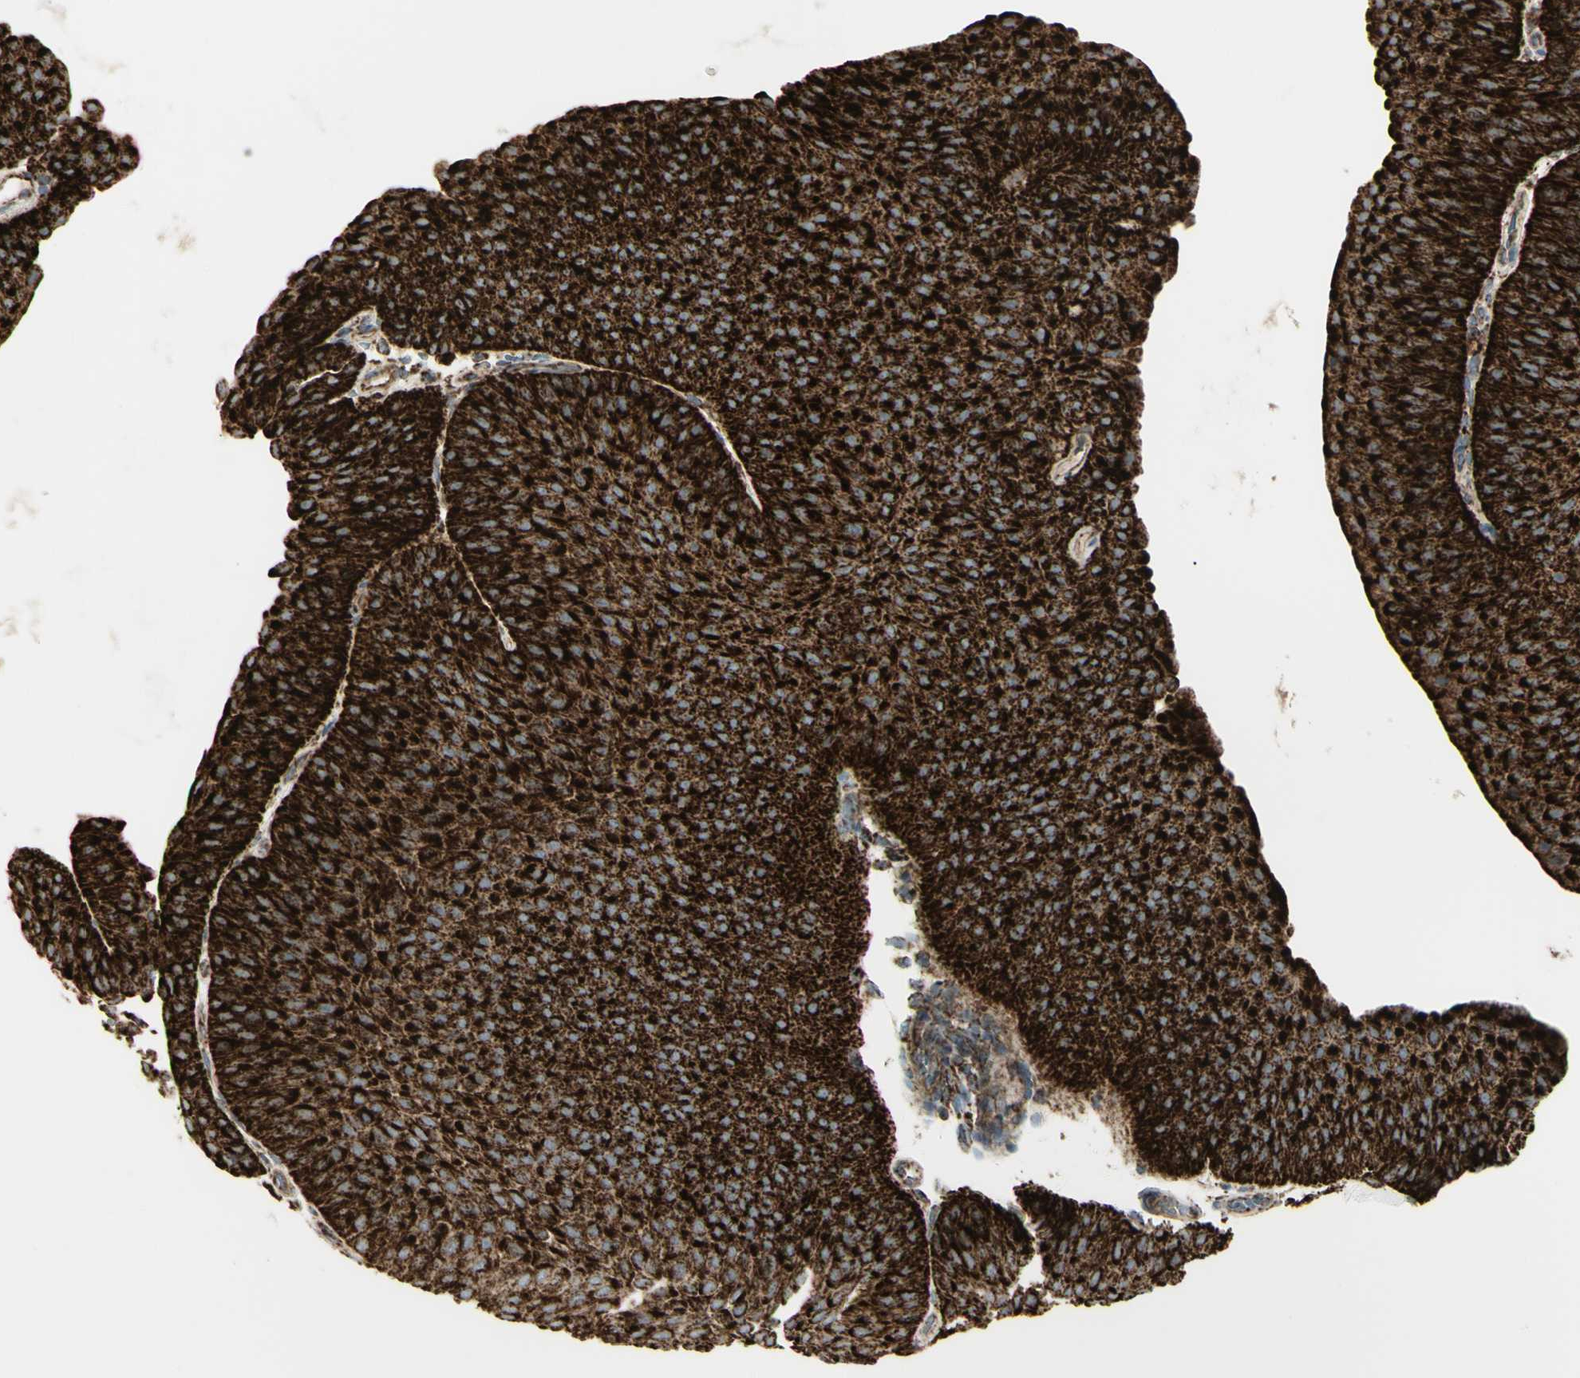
{"staining": {"intensity": "strong", "quantity": ">75%", "location": "cytoplasmic/membranous"}, "tissue": "urothelial cancer", "cell_type": "Tumor cells", "image_type": "cancer", "snomed": [{"axis": "morphology", "description": "Urothelial carcinoma, Low grade"}, {"axis": "topography", "description": "Urinary bladder"}], "caption": "A micrograph of low-grade urothelial carcinoma stained for a protein demonstrates strong cytoplasmic/membranous brown staining in tumor cells.", "gene": "CYB5R1", "patient": {"sex": "female", "age": 60}}